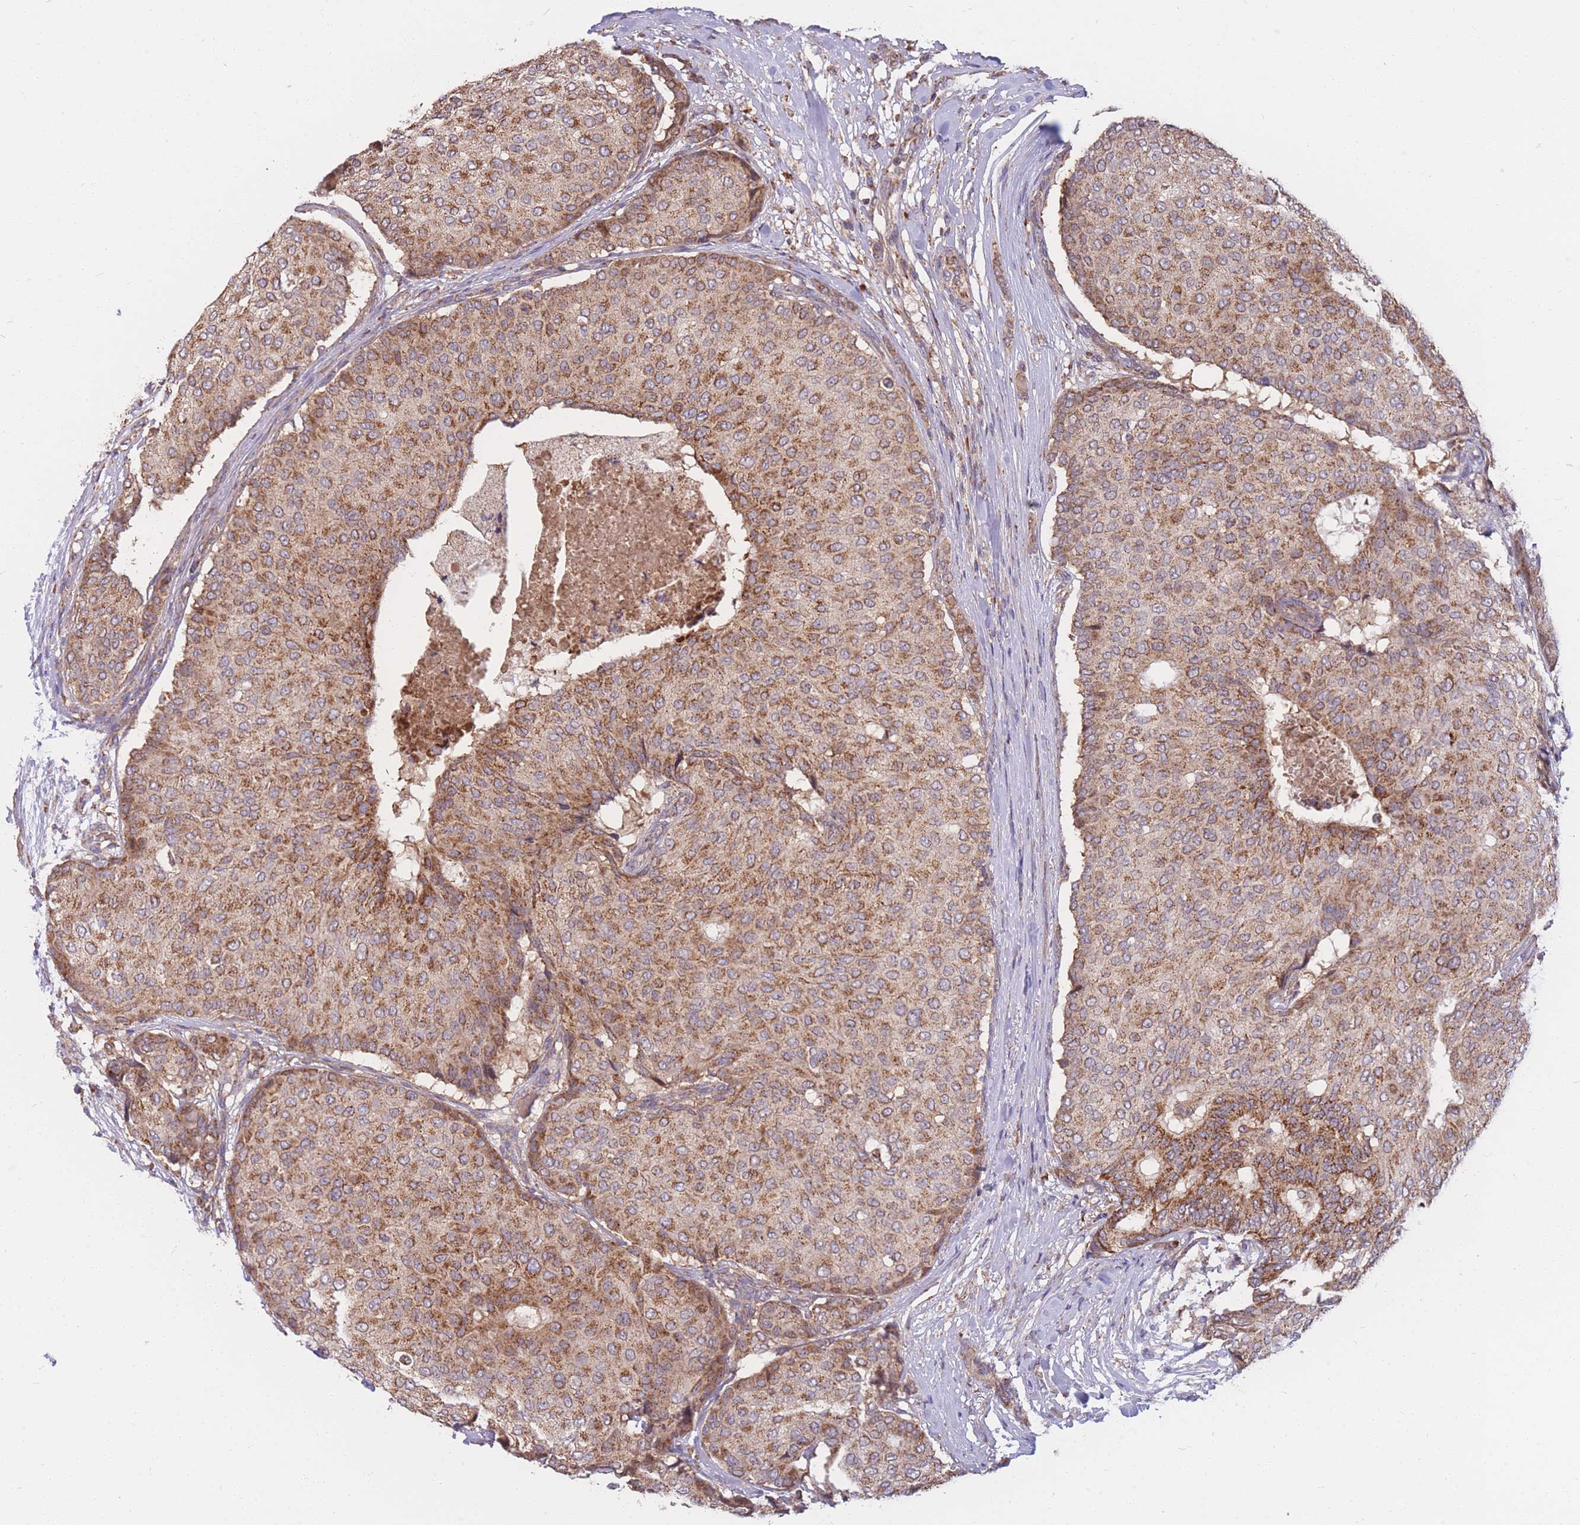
{"staining": {"intensity": "strong", "quantity": ">75%", "location": "cytoplasmic/membranous"}, "tissue": "breast cancer", "cell_type": "Tumor cells", "image_type": "cancer", "snomed": [{"axis": "morphology", "description": "Duct carcinoma"}, {"axis": "topography", "description": "Breast"}], "caption": "Human breast infiltrating ductal carcinoma stained with a protein marker shows strong staining in tumor cells.", "gene": "PTPMT1", "patient": {"sex": "female", "age": 75}}